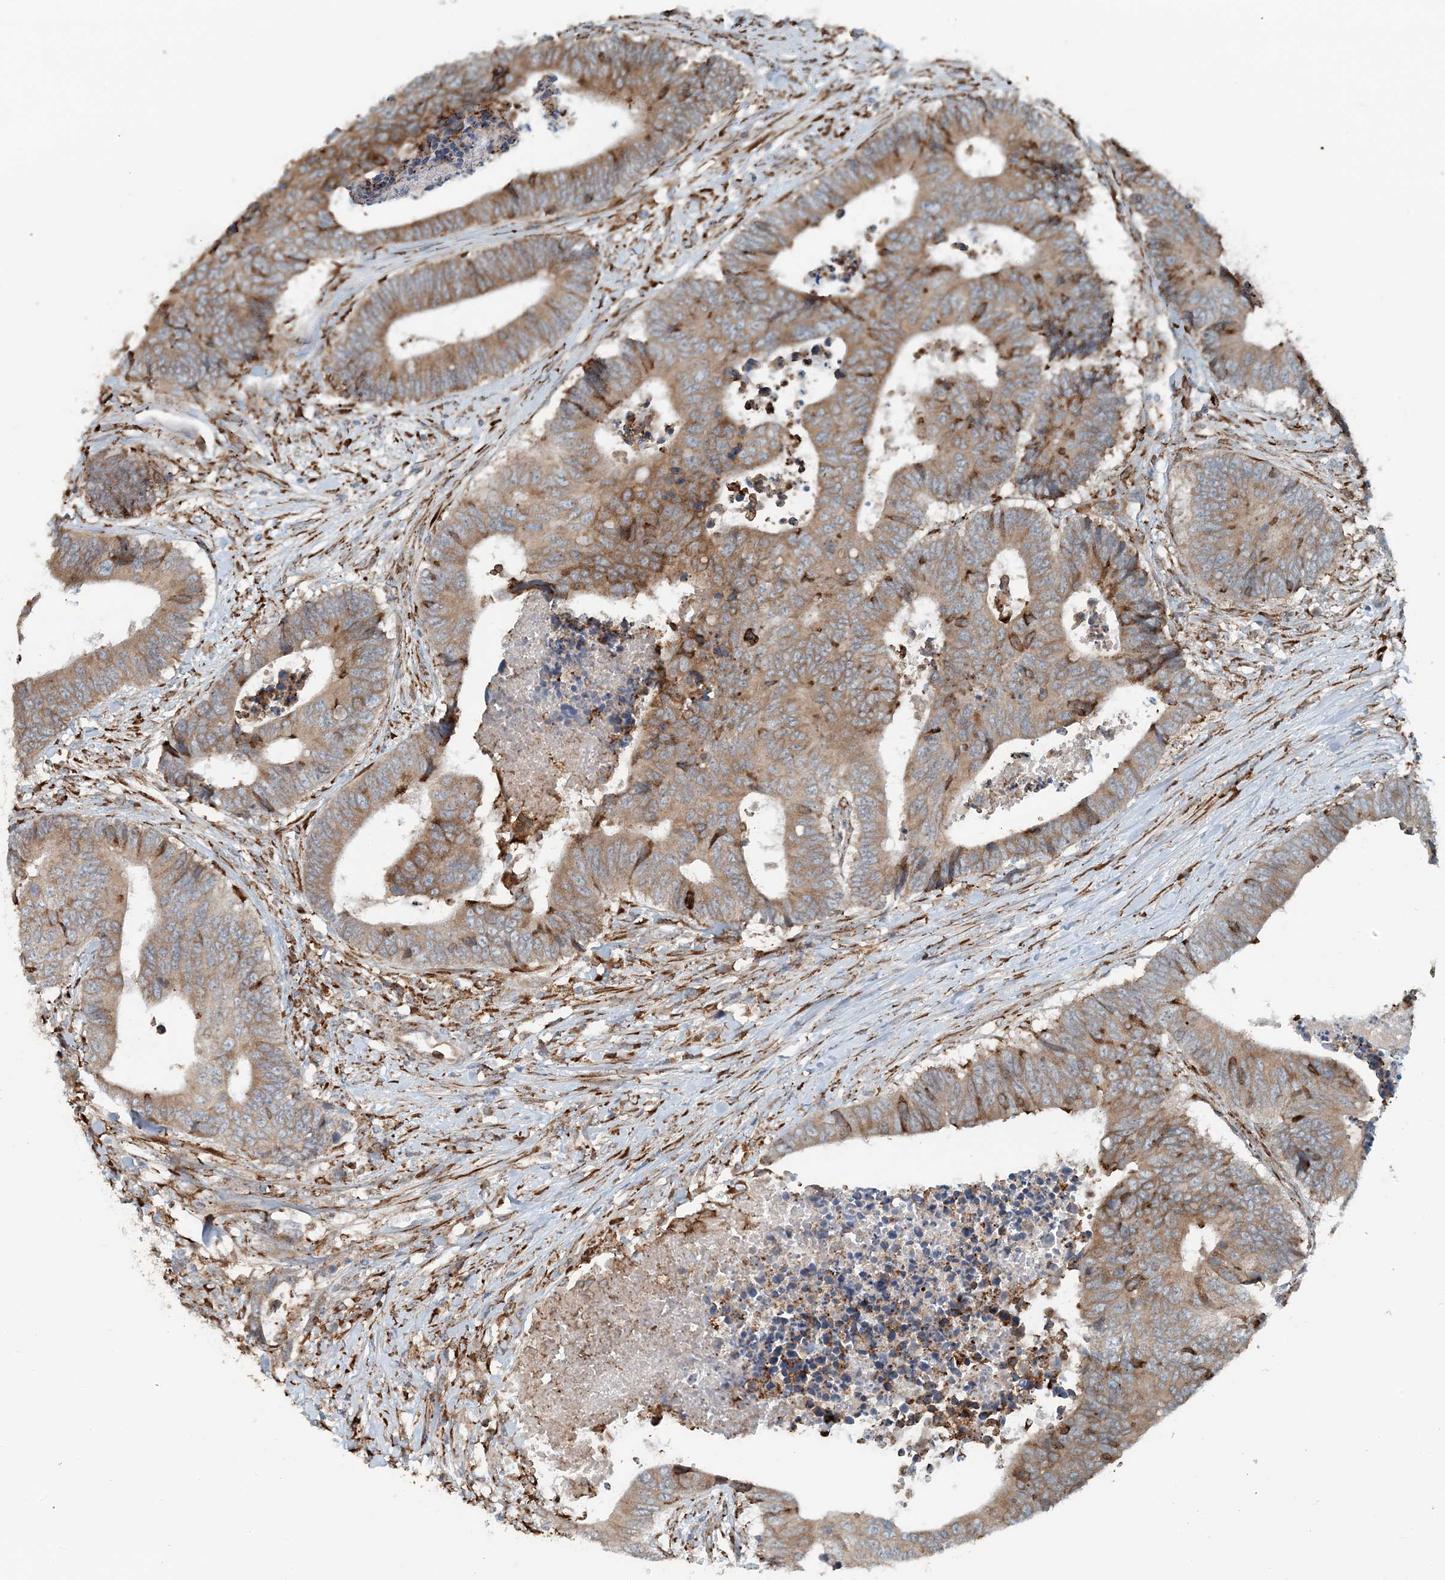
{"staining": {"intensity": "moderate", "quantity": ">75%", "location": "cytoplasmic/membranous"}, "tissue": "colorectal cancer", "cell_type": "Tumor cells", "image_type": "cancer", "snomed": [{"axis": "morphology", "description": "Adenocarcinoma, NOS"}, {"axis": "topography", "description": "Rectum"}], "caption": "Immunohistochemistry (DAB) staining of colorectal adenocarcinoma shows moderate cytoplasmic/membranous protein positivity in about >75% of tumor cells. Using DAB (3,3'-diaminobenzidine) (brown) and hematoxylin (blue) stains, captured at high magnification using brightfield microscopy.", "gene": "CERKL", "patient": {"sex": "male", "age": 84}}